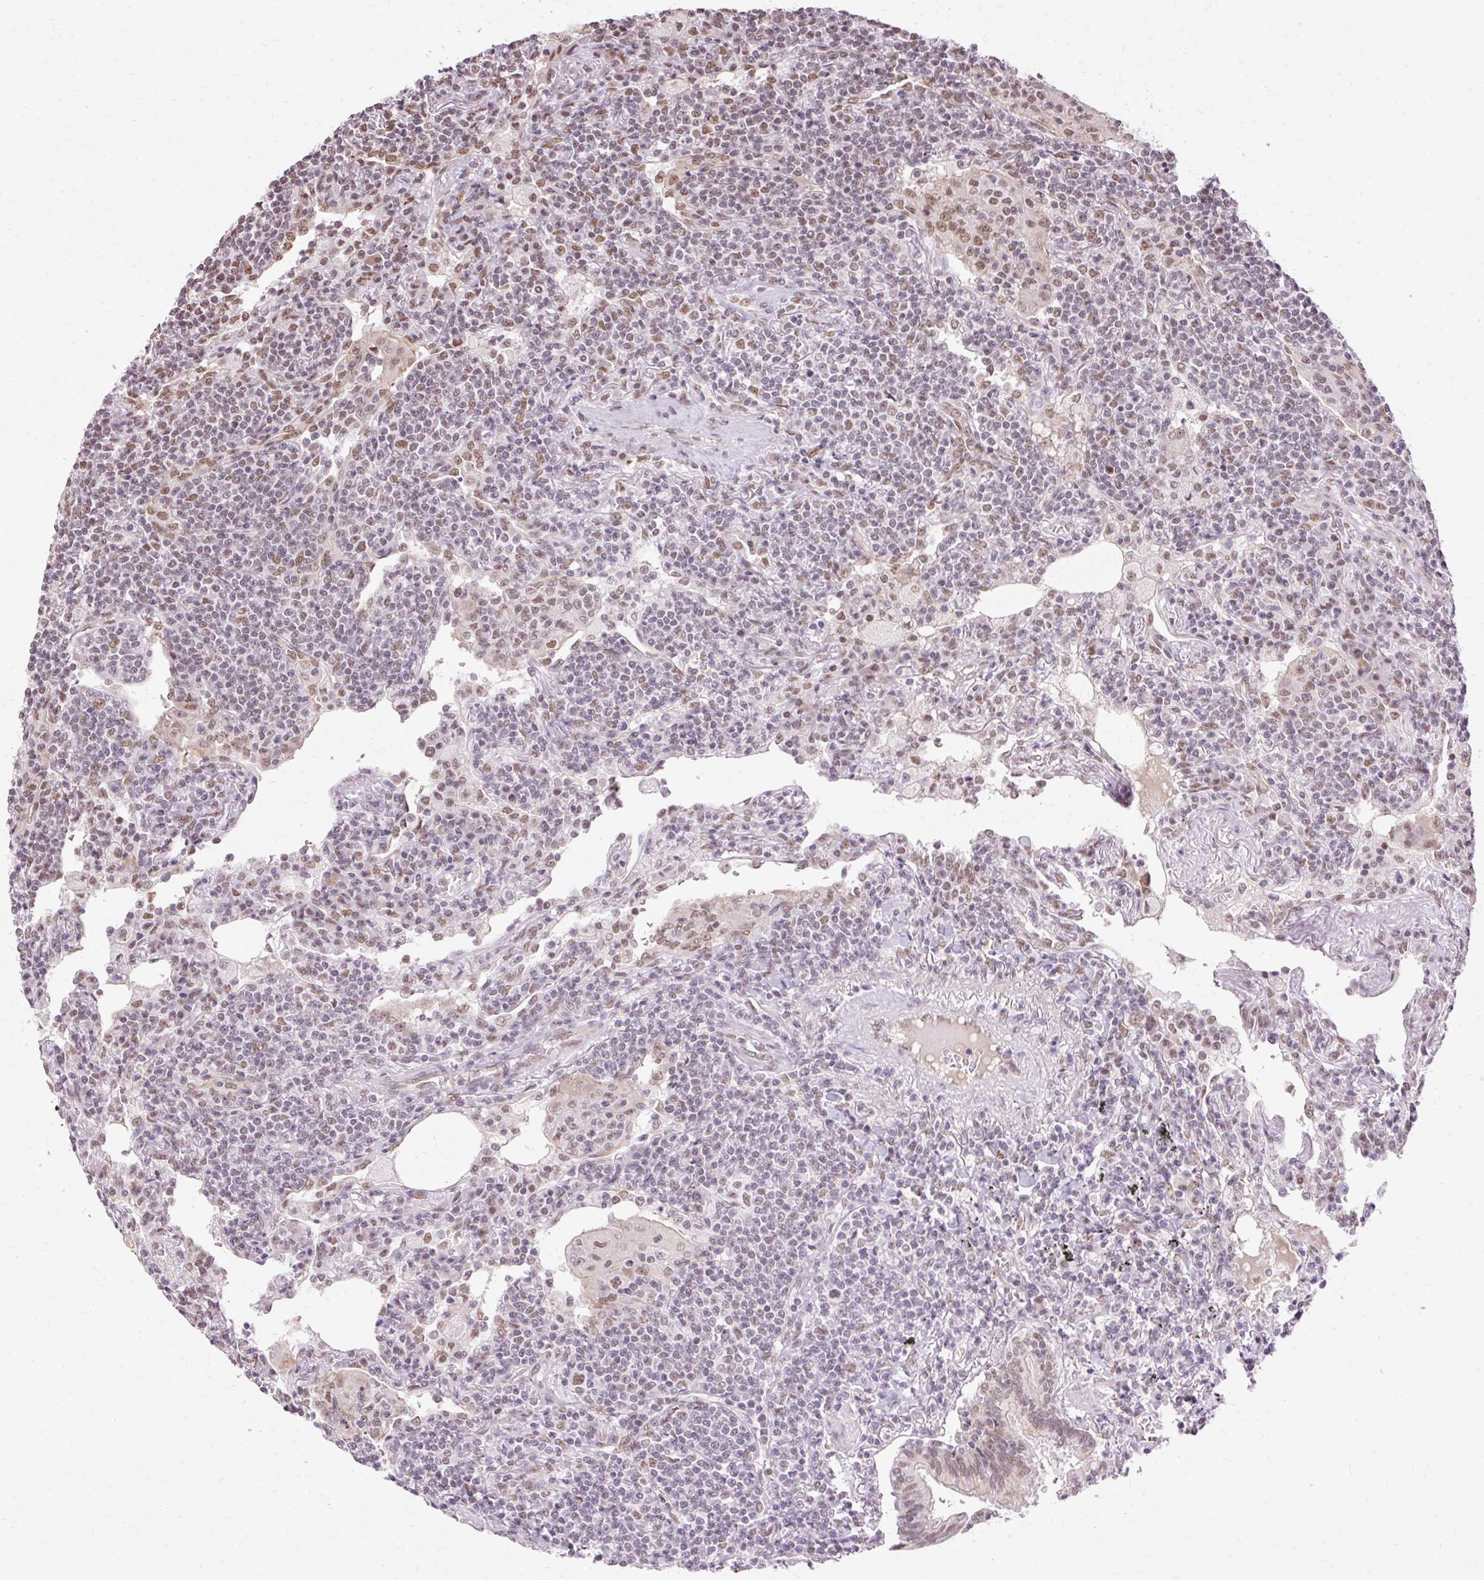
{"staining": {"intensity": "weak", "quantity": "<25%", "location": "nuclear"}, "tissue": "lymphoma", "cell_type": "Tumor cells", "image_type": "cancer", "snomed": [{"axis": "morphology", "description": "Malignant lymphoma, non-Hodgkin's type, Low grade"}, {"axis": "topography", "description": "Lung"}], "caption": "Photomicrograph shows no protein positivity in tumor cells of malignant lymphoma, non-Hodgkin's type (low-grade) tissue.", "gene": "NPIPB12", "patient": {"sex": "female", "age": 71}}